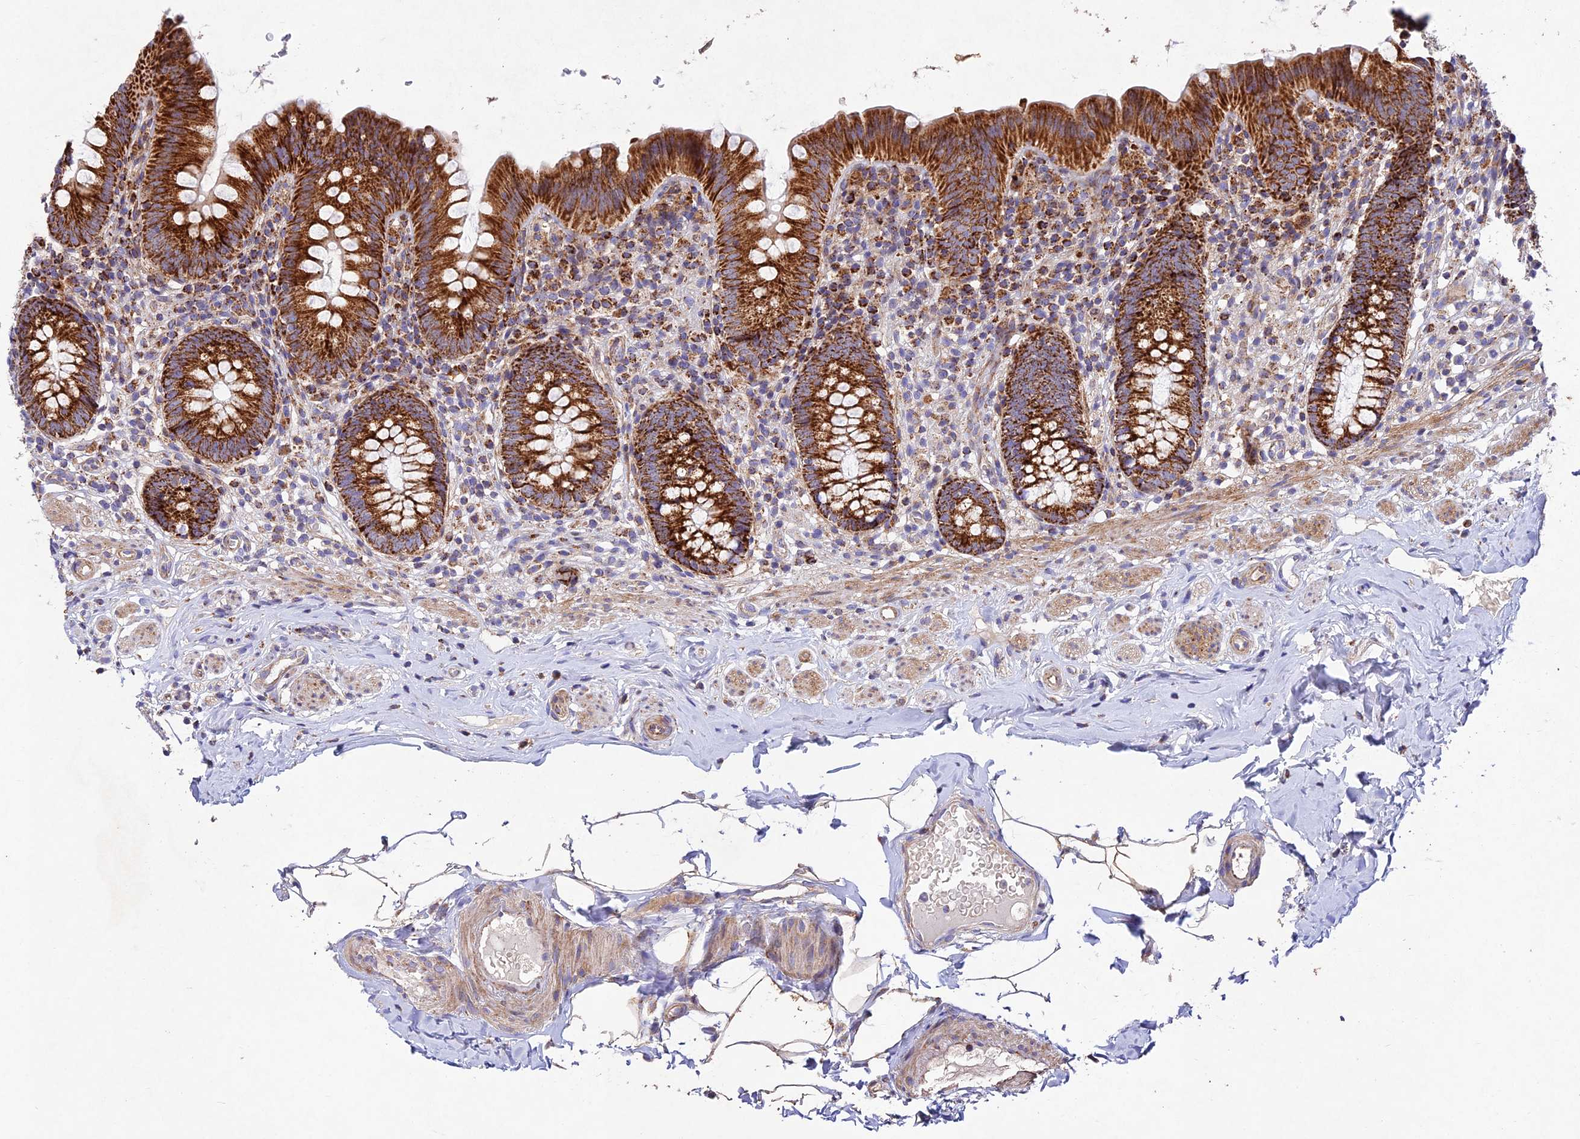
{"staining": {"intensity": "strong", "quantity": ">75%", "location": "cytoplasmic/membranous"}, "tissue": "appendix", "cell_type": "Glandular cells", "image_type": "normal", "snomed": [{"axis": "morphology", "description": "Normal tissue, NOS"}, {"axis": "topography", "description": "Appendix"}], "caption": "The photomicrograph reveals staining of benign appendix, revealing strong cytoplasmic/membranous protein expression (brown color) within glandular cells. (brown staining indicates protein expression, while blue staining denotes nuclei).", "gene": "KHDC3L", "patient": {"sex": "male", "age": 55}}